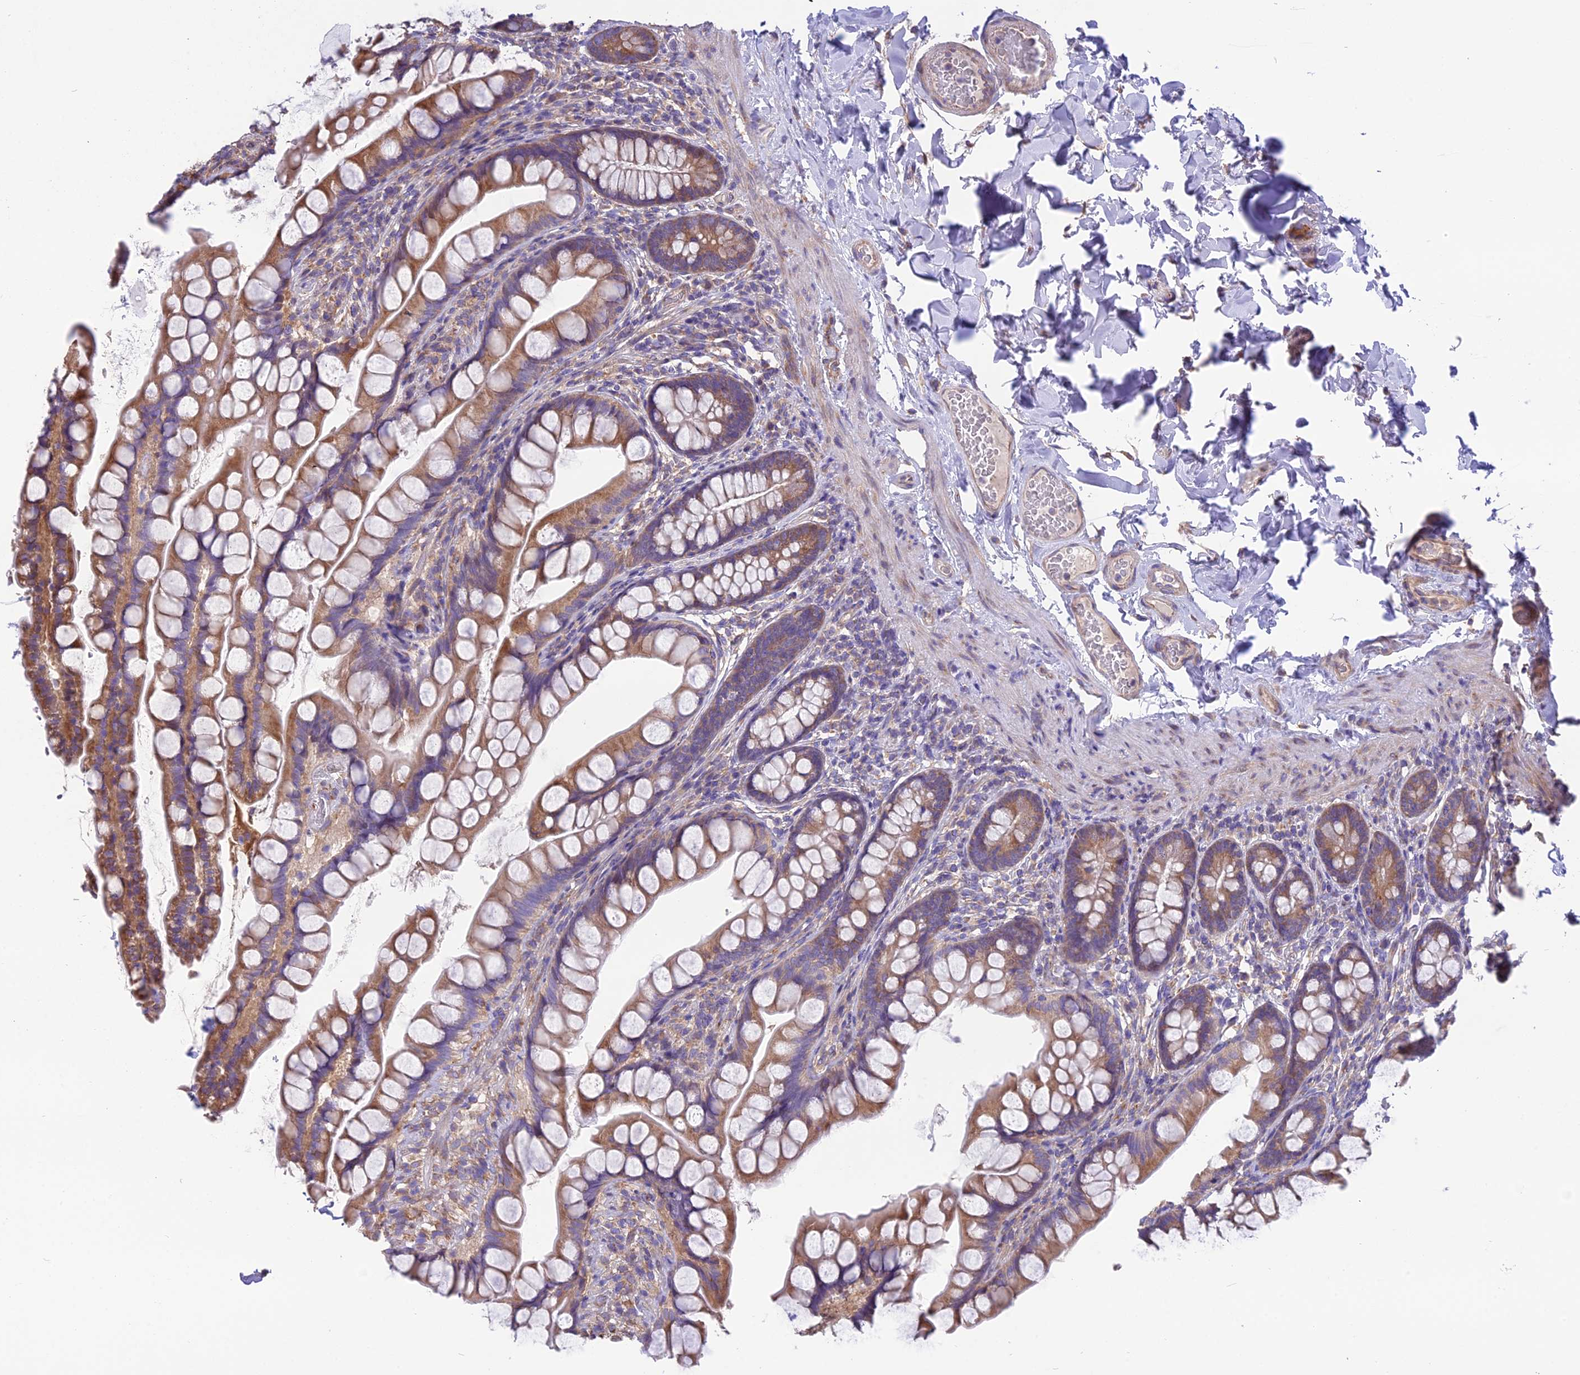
{"staining": {"intensity": "moderate", "quantity": ">75%", "location": "cytoplasmic/membranous"}, "tissue": "small intestine", "cell_type": "Glandular cells", "image_type": "normal", "snomed": [{"axis": "morphology", "description": "Normal tissue, NOS"}, {"axis": "topography", "description": "Small intestine"}], "caption": "Immunohistochemical staining of unremarkable human small intestine reveals medium levels of moderate cytoplasmic/membranous expression in about >75% of glandular cells.", "gene": "BLOC1S4", "patient": {"sex": "male", "age": 70}}